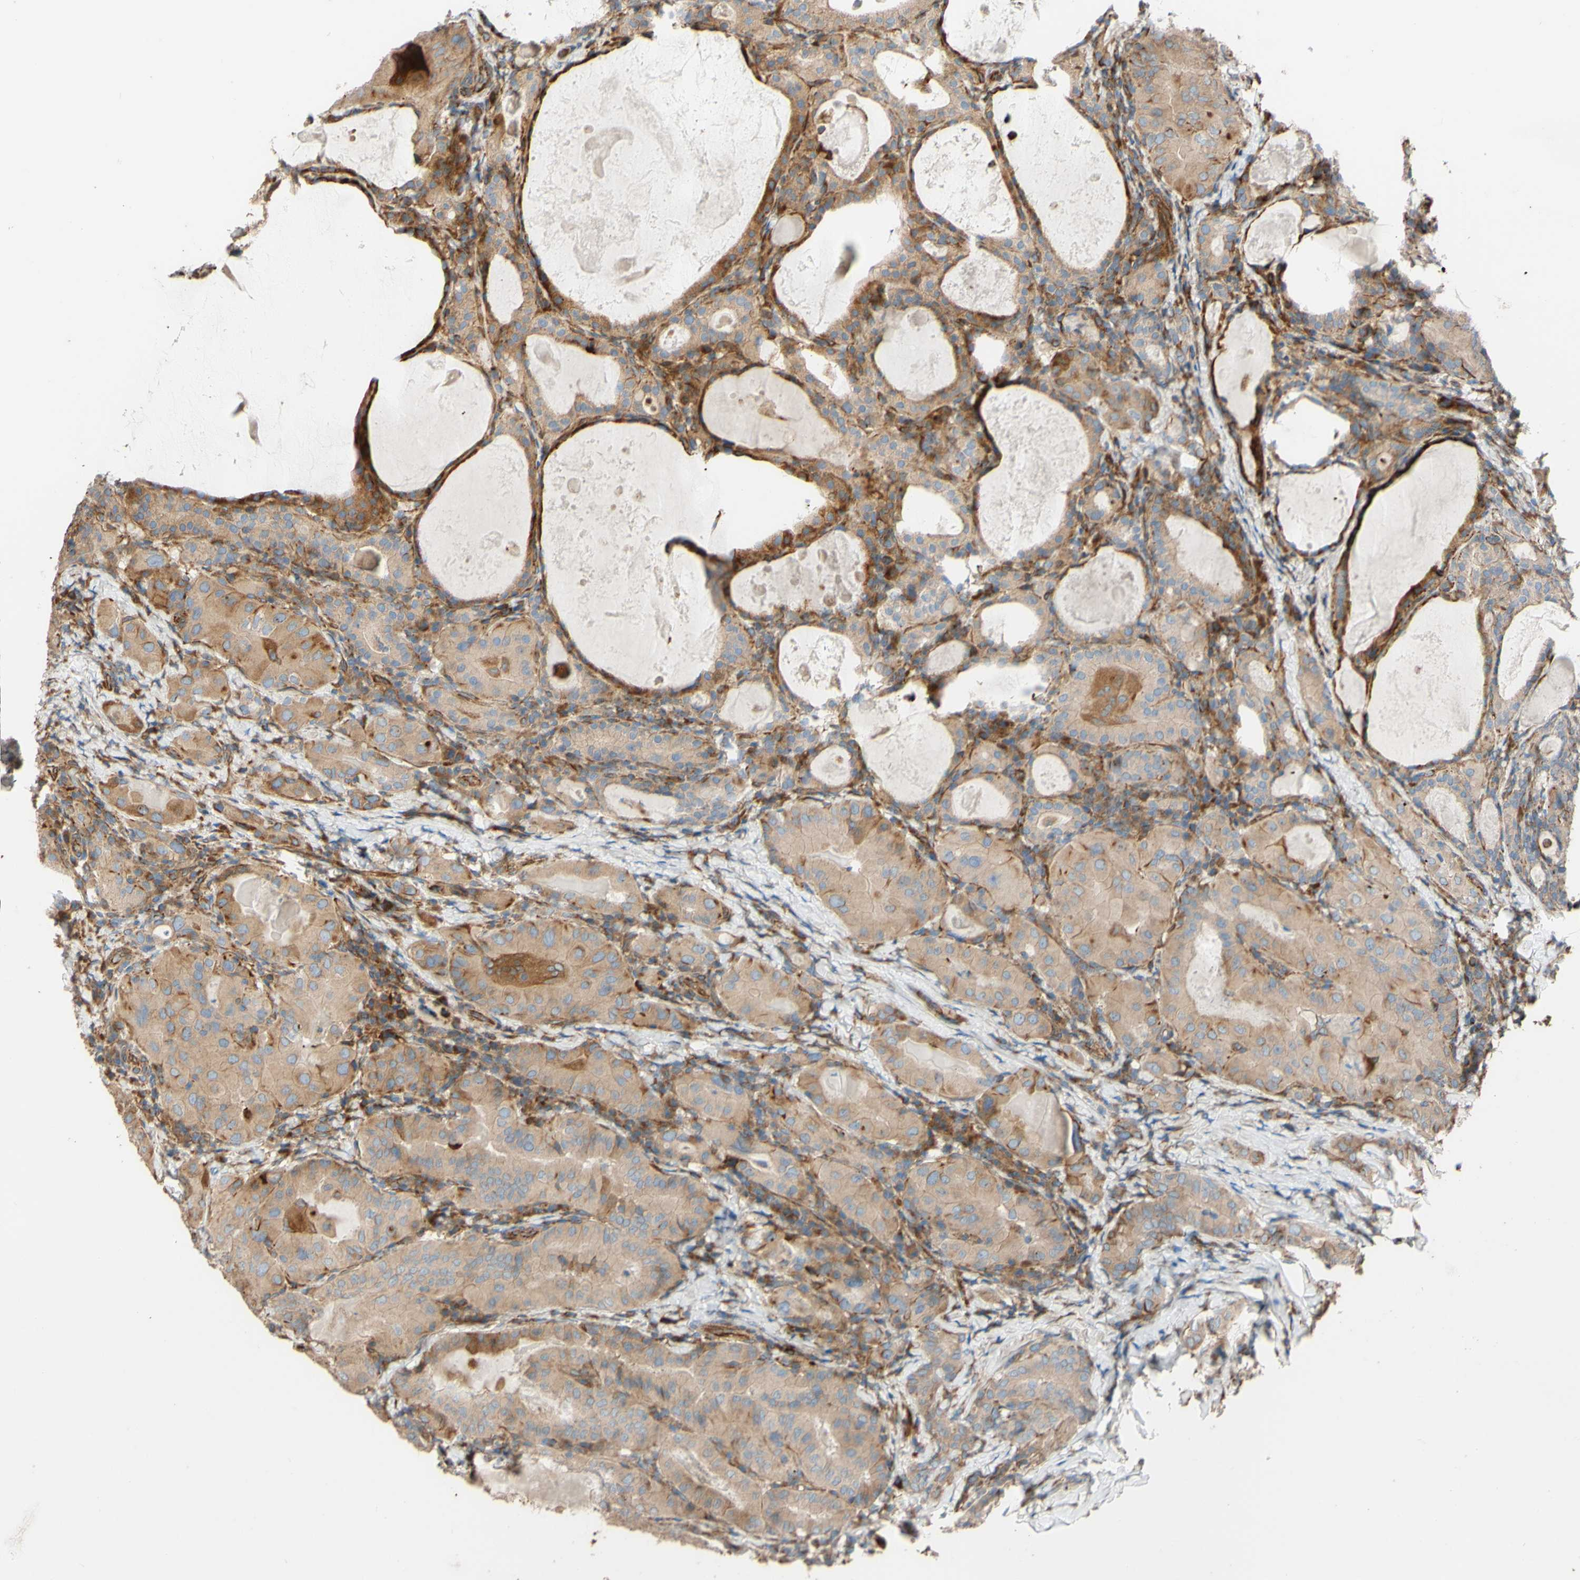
{"staining": {"intensity": "moderate", "quantity": ">75%", "location": "cytoplasmic/membranous"}, "tissue": "thyroid cancer", "cell_type": "Tumor cells", "image_type": "cancer", "snomed": [{"axis": "morphology", "description": "Papillary adenocarcinoma, NOS"}, {"axis": "topography", "description": "Thyroid gland"}], "caption": "Thyroid papillary adenocarcinoma stained with a brown dye exhibits moderate cytoplasmic/membranous positive staining in approximately >75% of tumor cells.", "gene": "C1orf43", "patient": {"sex": "female", "age": 42}}